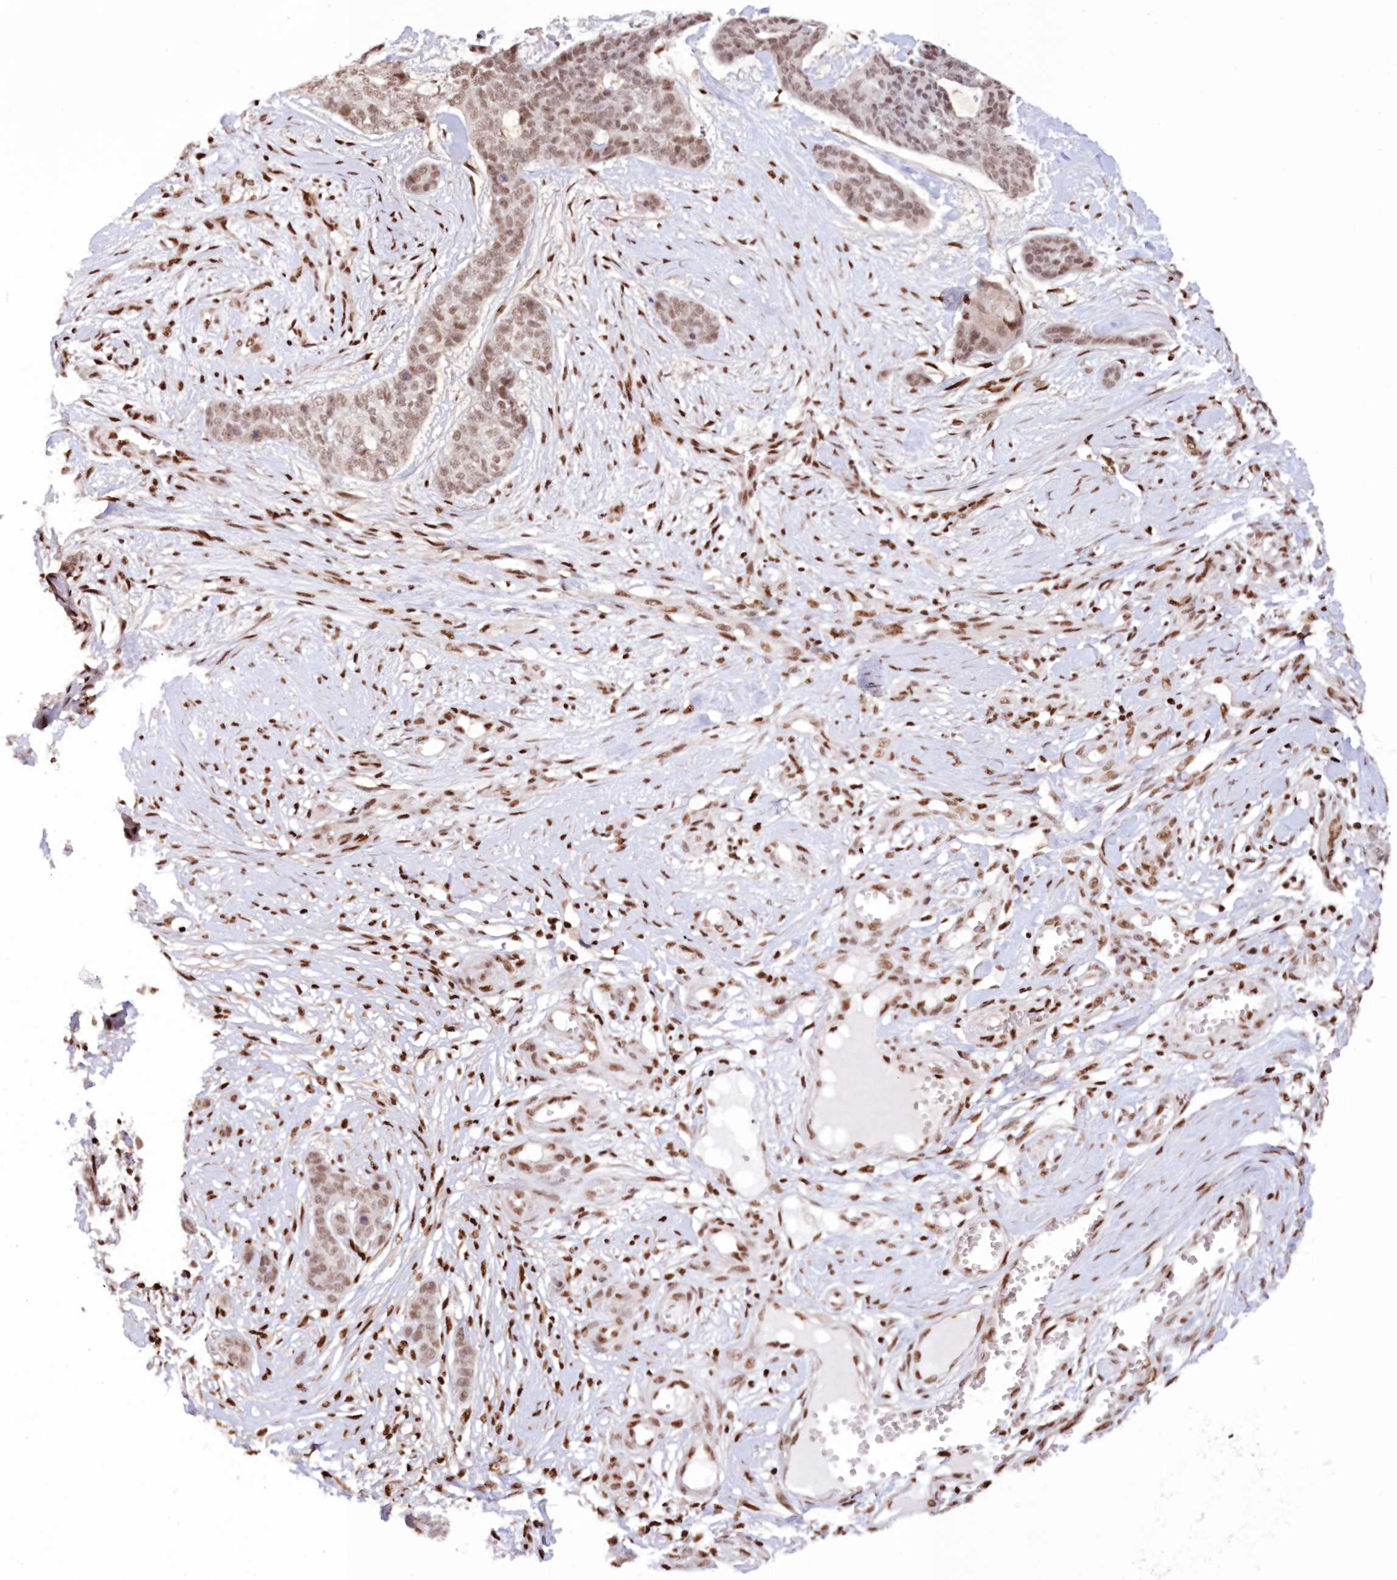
{"staining": {"intensity": "moderate", "quantity": ">75%", "location": "nuclear"}, "tissue": "skin cancer", "cell_type": "Tumor cells", "image_type": "cancer", "snomed": [{"axis": "morphology", "description": "Basal cell carcinoma"}, {"axis": "topography", "description": "Skin"}], "caption": "Immunohistochemical staining of human skin cancer demonstrates moderate nuclear protein staining in approximately >75% of tumor cells.", "gene": "POLR2B", "patient": {"sex": "female", "age": 64}}